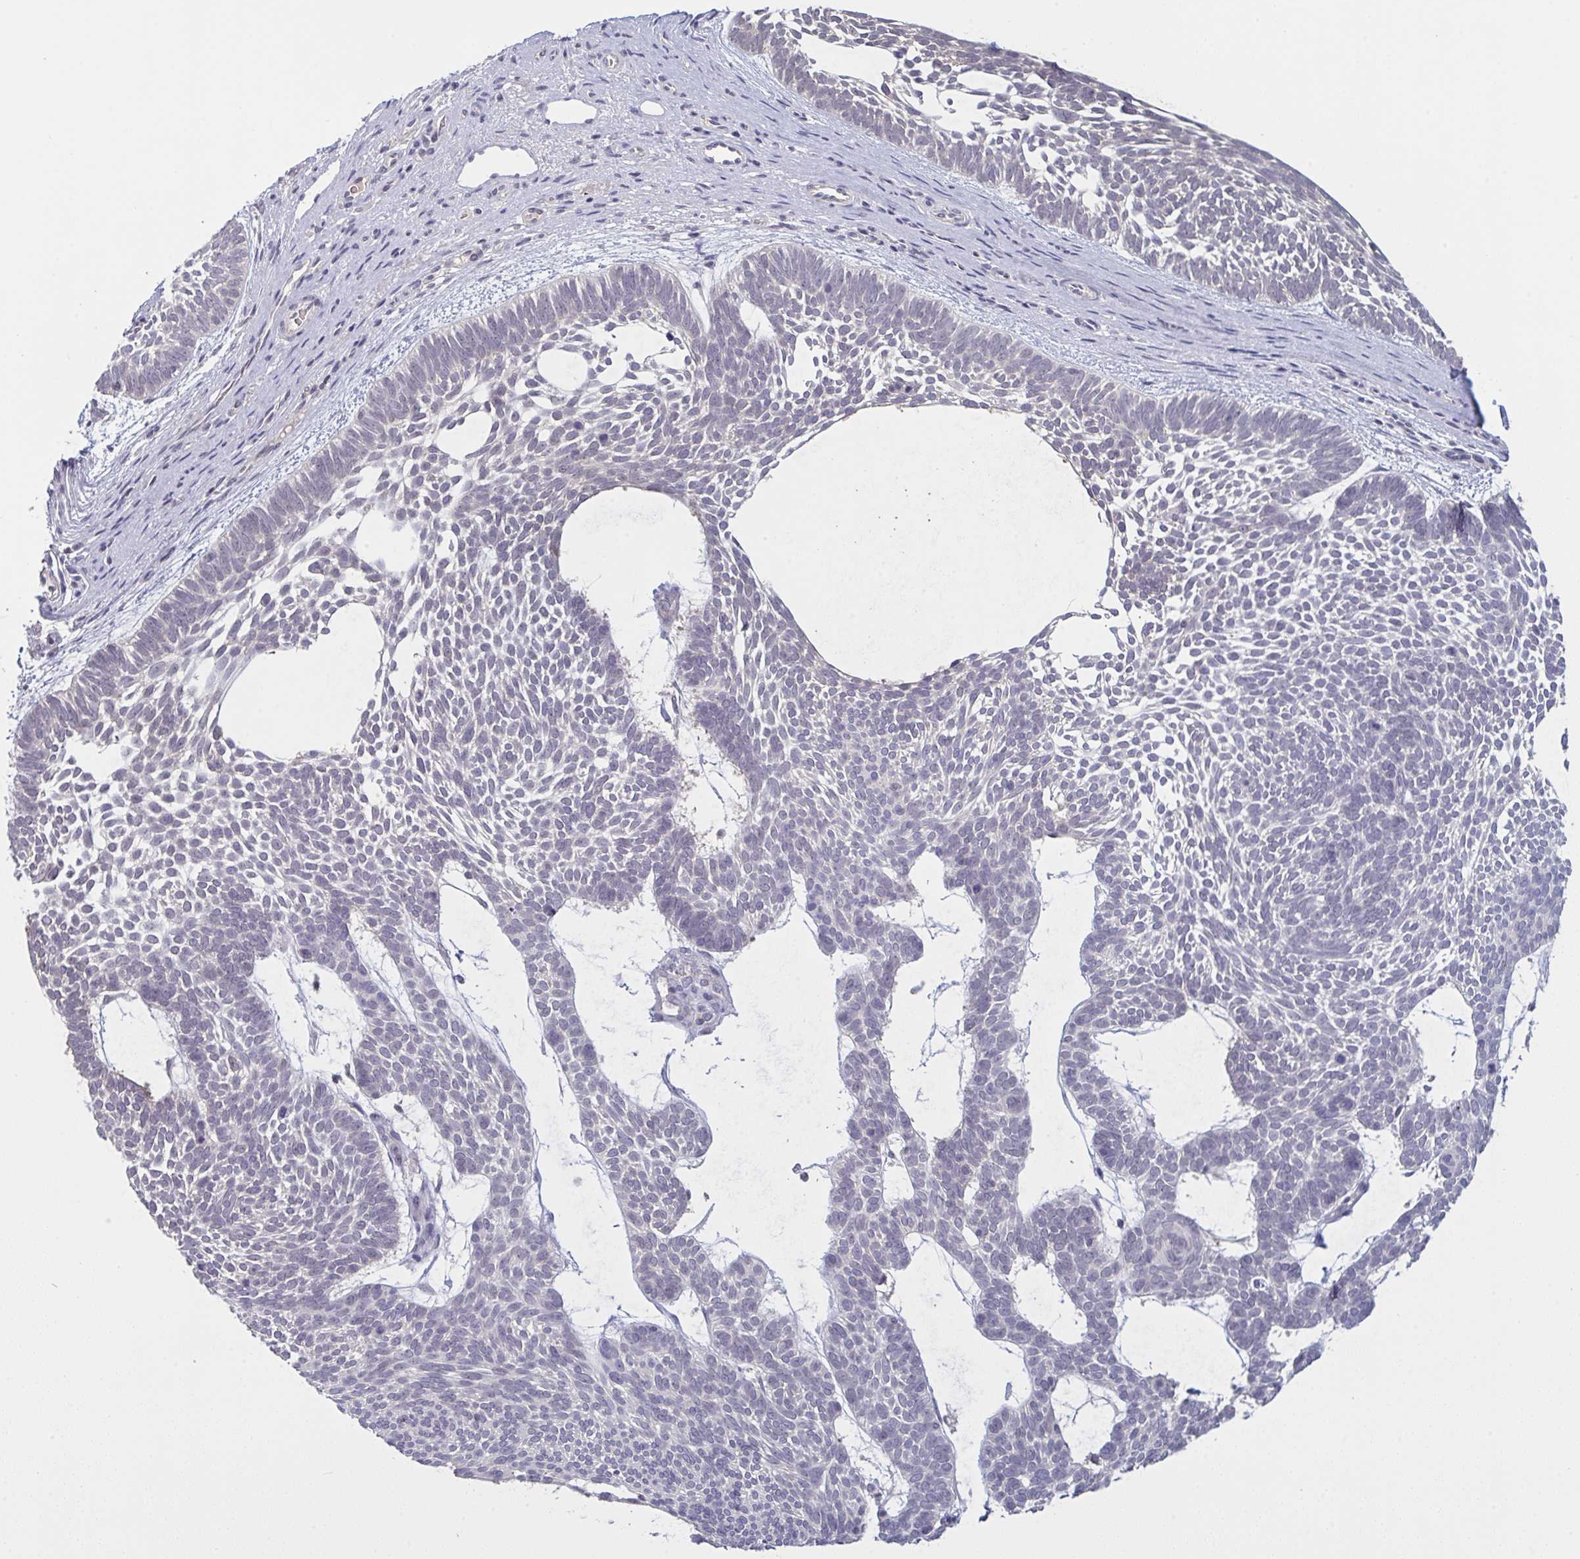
{"staining": {"intensity": "negative", "quantity": "none", "location": "none"}, "tissue": "skin cancer", "cell_type": "Tumor cells", "image_type": "cancer", "snomed": [{"axis": "morphology", "description": "Basal cell carcinoma"}, {"axis": "topography", "description": "Skin"}, {"axis": "topography", "description": "Skin of face"}], "caption": "Immunohistochemical staining of skin cancer demonstrates no significant staining in tumor cells.", "gene": "ZNF784", "patient": {"sex": "male", "age": 83}}